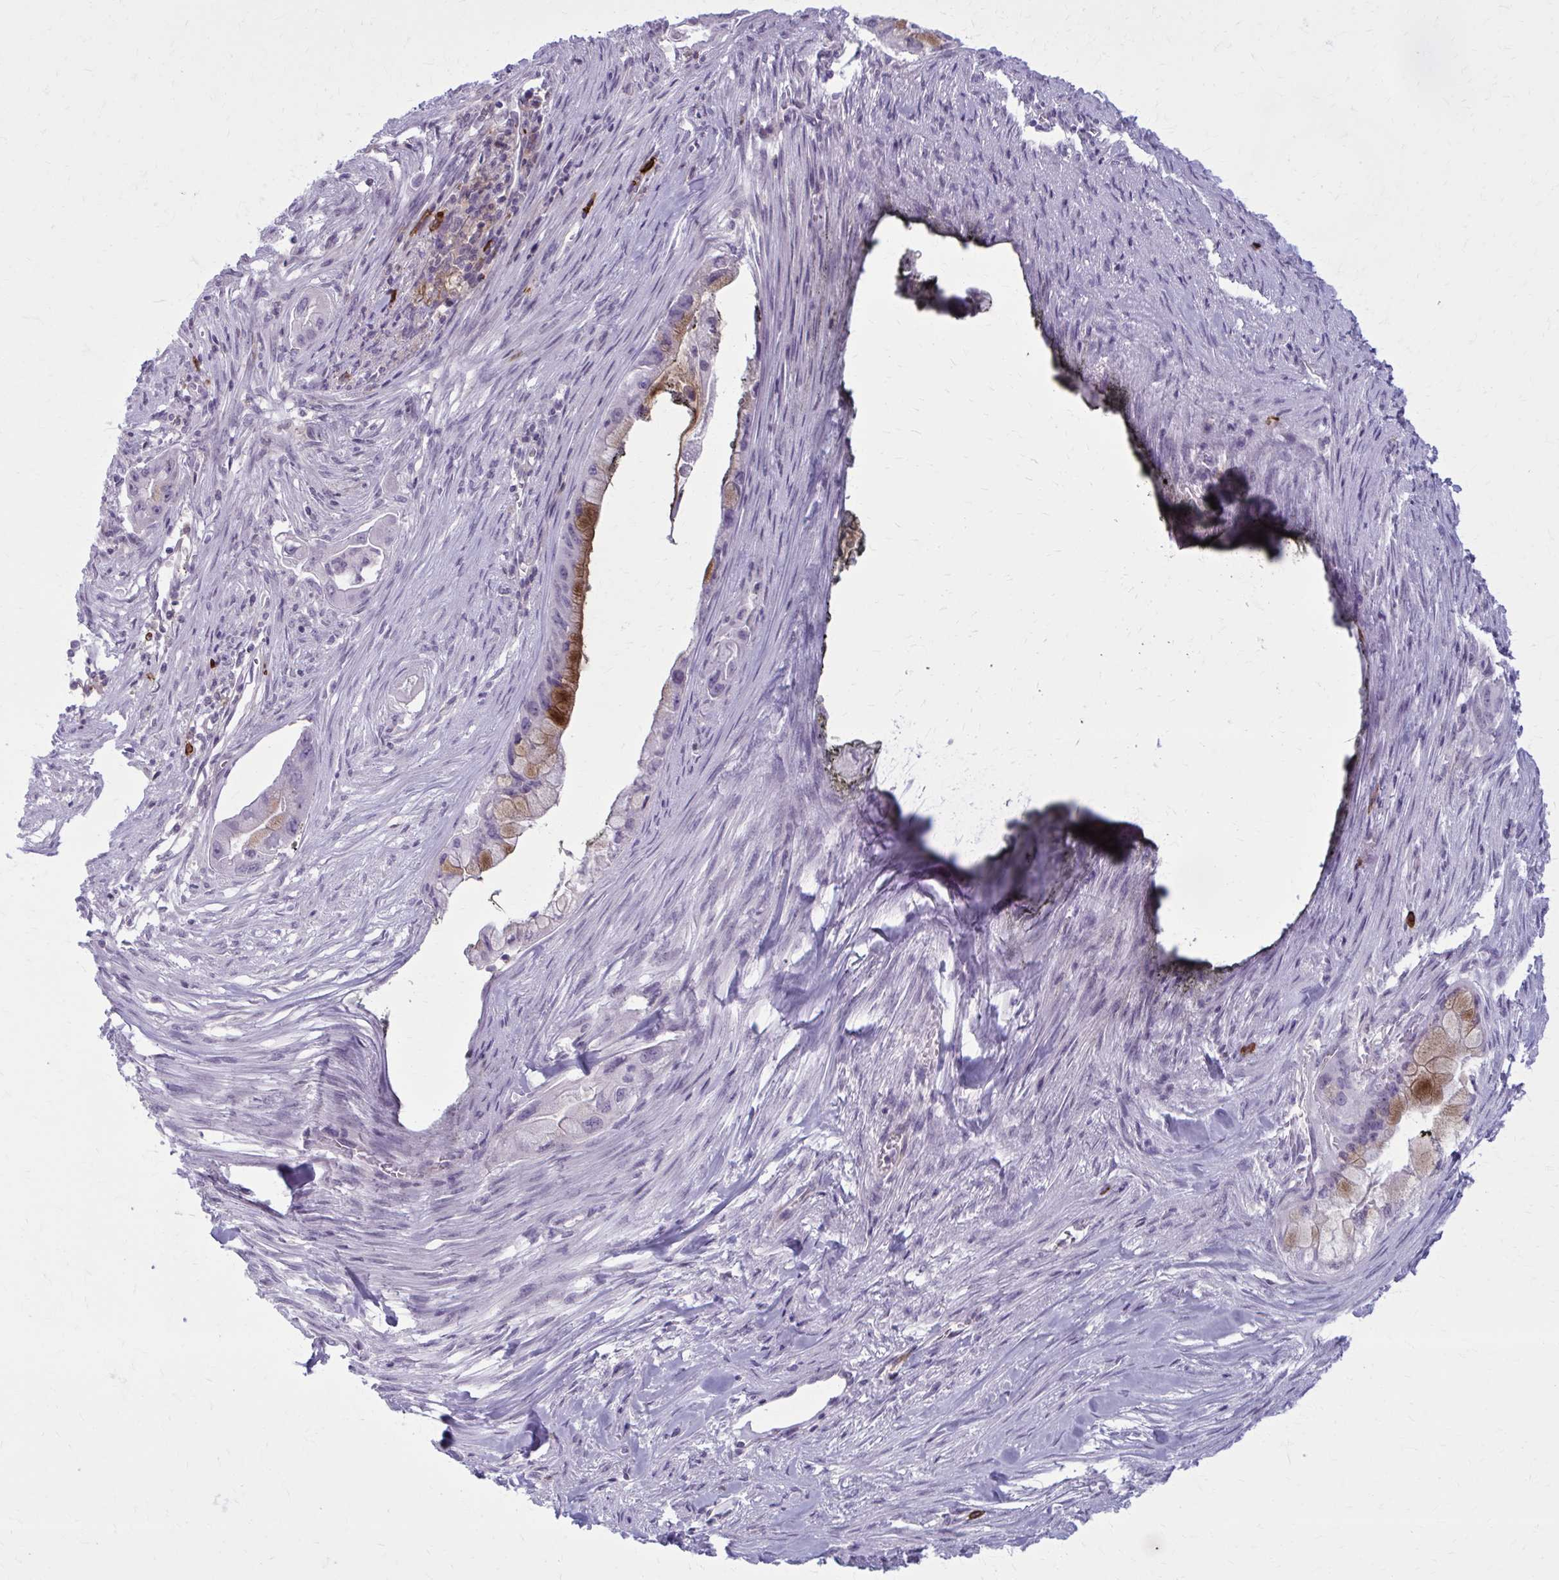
{"staining": {"intensity": "moderate", "quantity": "<25%", "location": "cytoplasmic/membranous"}, "tissue": "pancreatic cancer", "cell_type": "Tumor cells", "image_type": "cancer", "snomed": [{"axis": "morphology", "description": "Adenocarcinoma, NOS"}, {"axis": "topography", "description": "Pancreas"}], "caption": "Immunohistochemistry (IHC) photomicrograph of adenocarcinoma (pancreatic) stained for a protein (brown), which displays low levels of moderate cytoplasmic/membranous positivity in approximately <25% of tumor cells.", "gene": "CD38", "patient": {"sex": "male", "age": 48}}